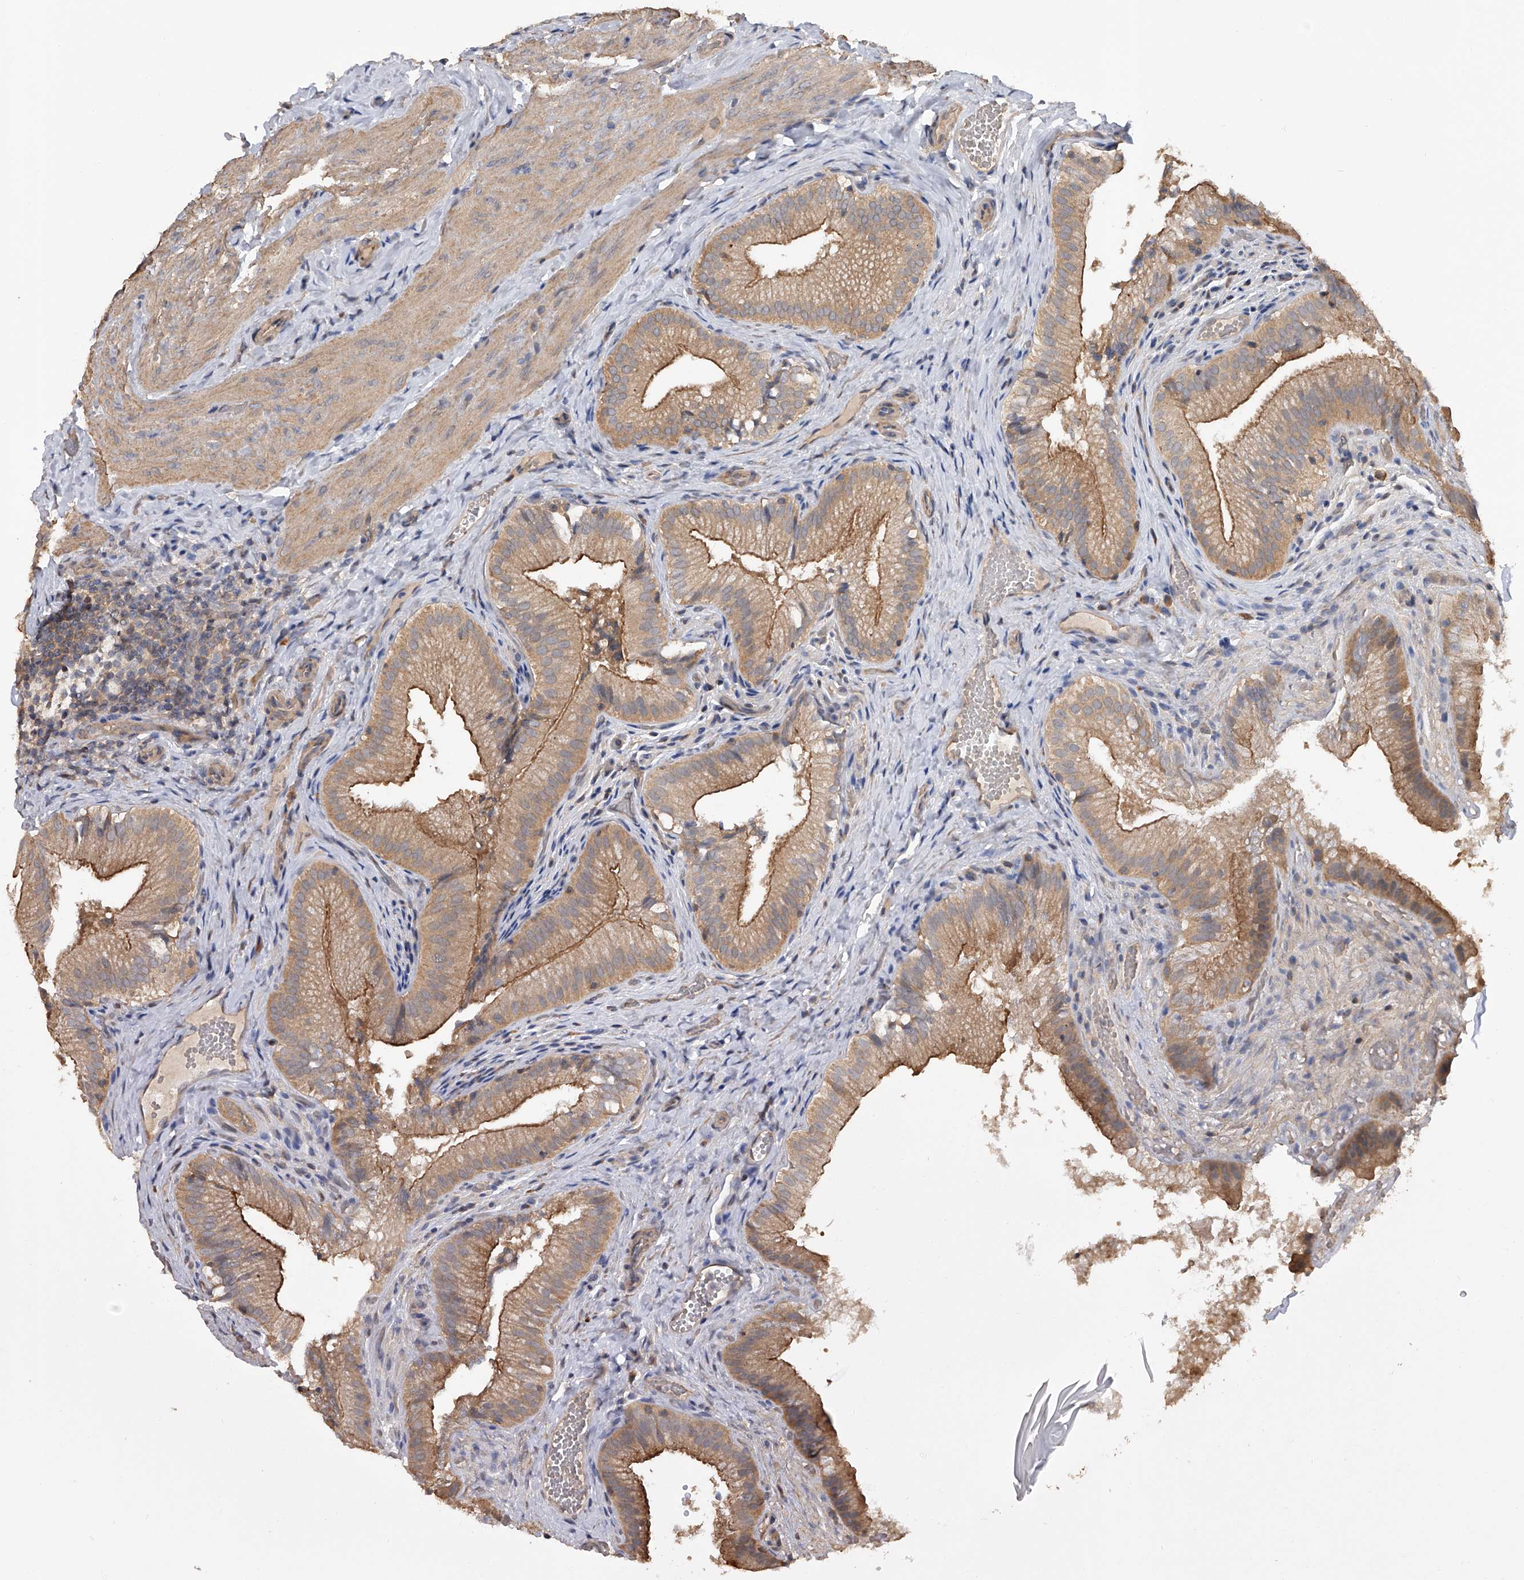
{"staining": {"intensity": "moderate", "quantity": ">75%", "location": "cytoplasmic/membranous"}, "tissue": "gallbladder", "cell_type": "Glandular cells", "image_type": "normal", "snomed": [{"axis": "morphology", "description": "Normal tissue, NOS"}, {"axis": "topography", "description": "Gallbladder"}], "caption": "A brown stain shows moderate cytoplasmic/membranous positivity of a protein in glandular cells of unremarkable human gallbladder. (Brightfield microscopy of DAB IHC at high magnification).", "gene": "CFAP298", "patient": {"sex": "female", "age": 30}}